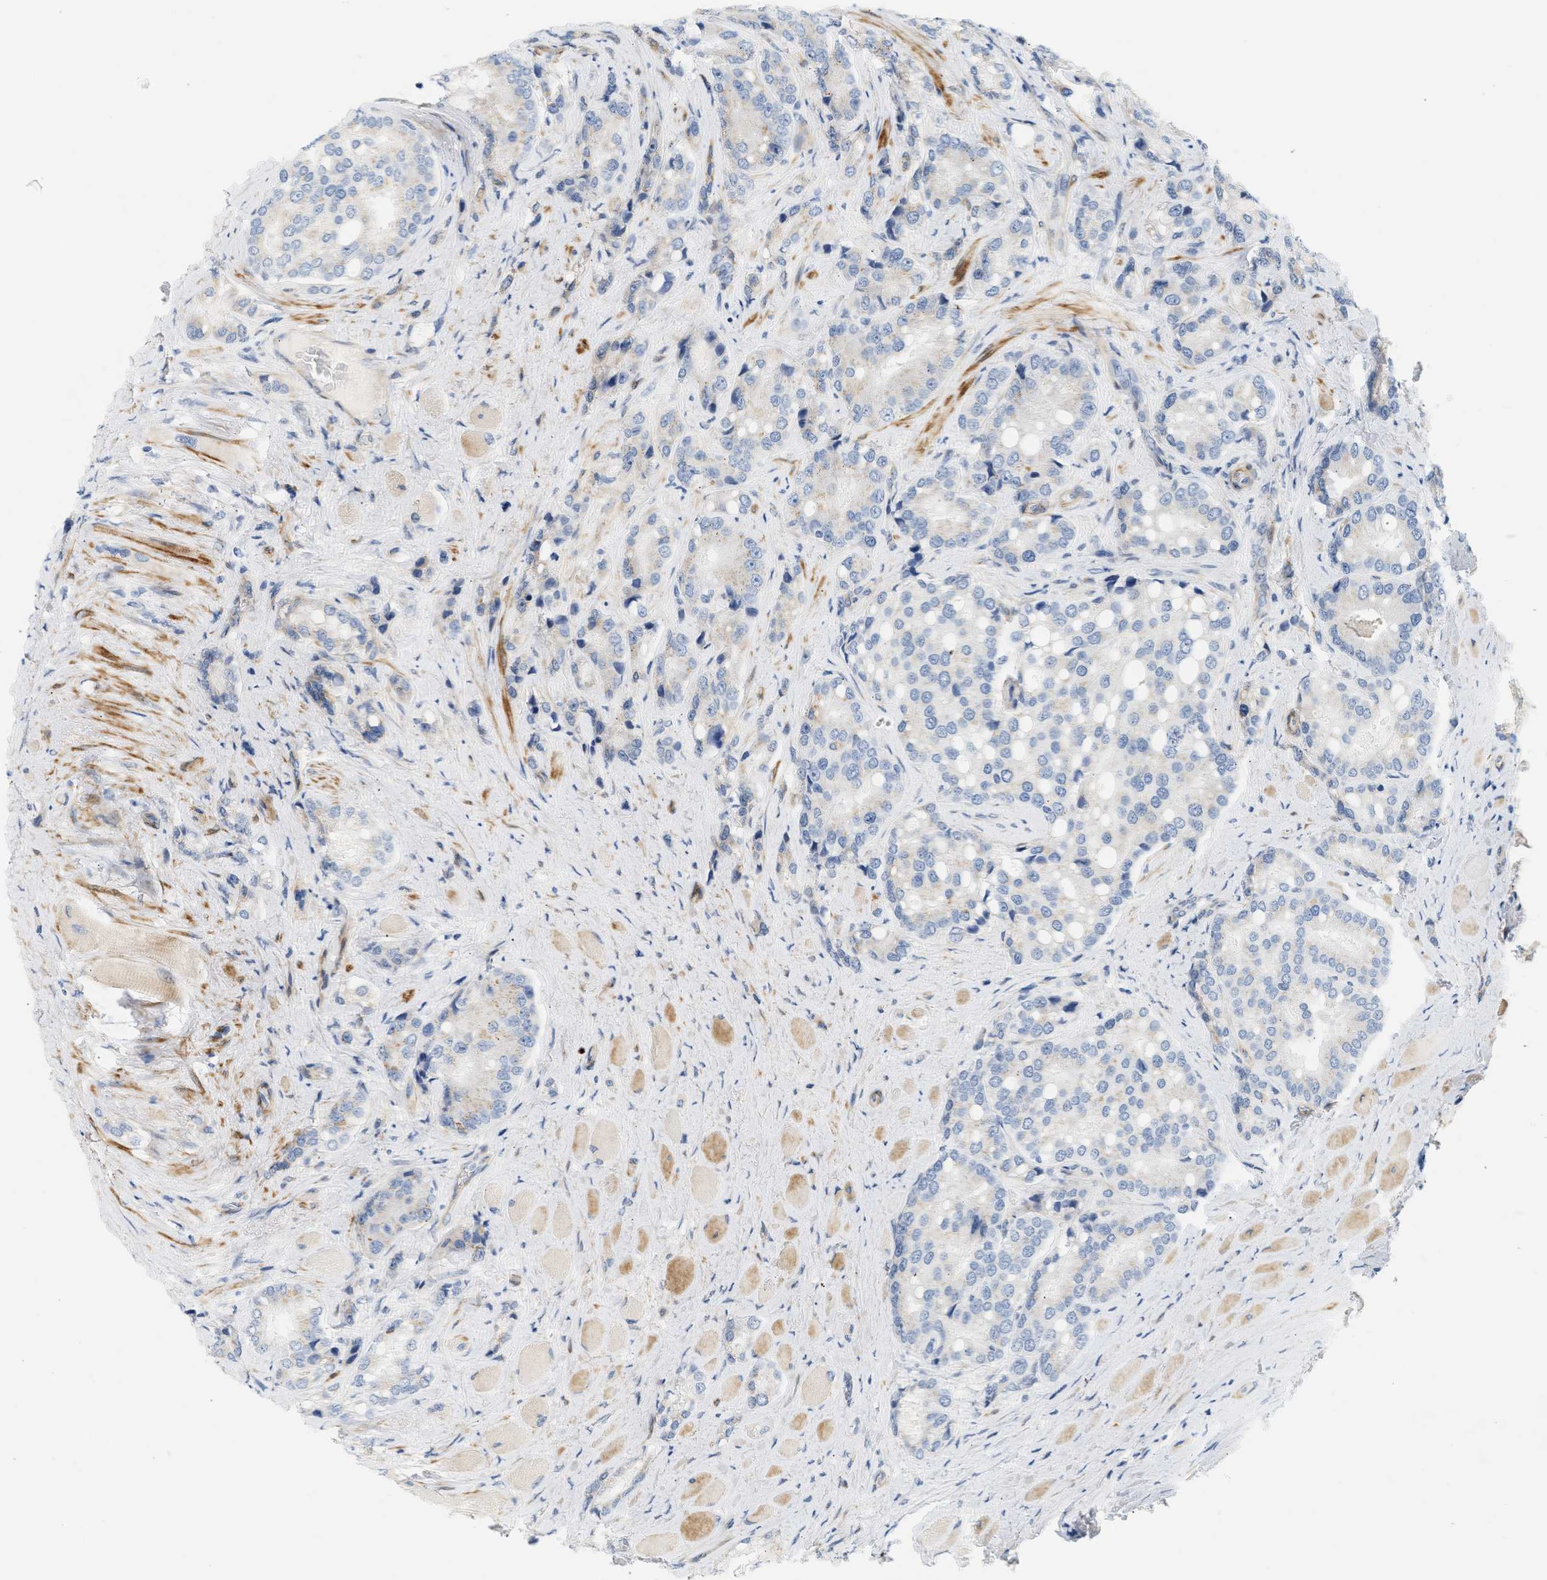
{"staining": {"intensity": "negative", "quantity": "none", "location": "none"}, "tissue": "prostate cancer", "cell_type": "Tumor cells", "image_type": "cancer", "snomed": [{"axis": "morphology", "description": "Adenocarcinoma, High grade"}, {"axis": "topography", "description": "Prostate"}], "caption": "Protein analysis of prostate high-grade adenocarcinoma reveals no significant positivity in tumor cells.", "gene": "SLC30A7", "patient": {"sex": "male", "age": 50}}